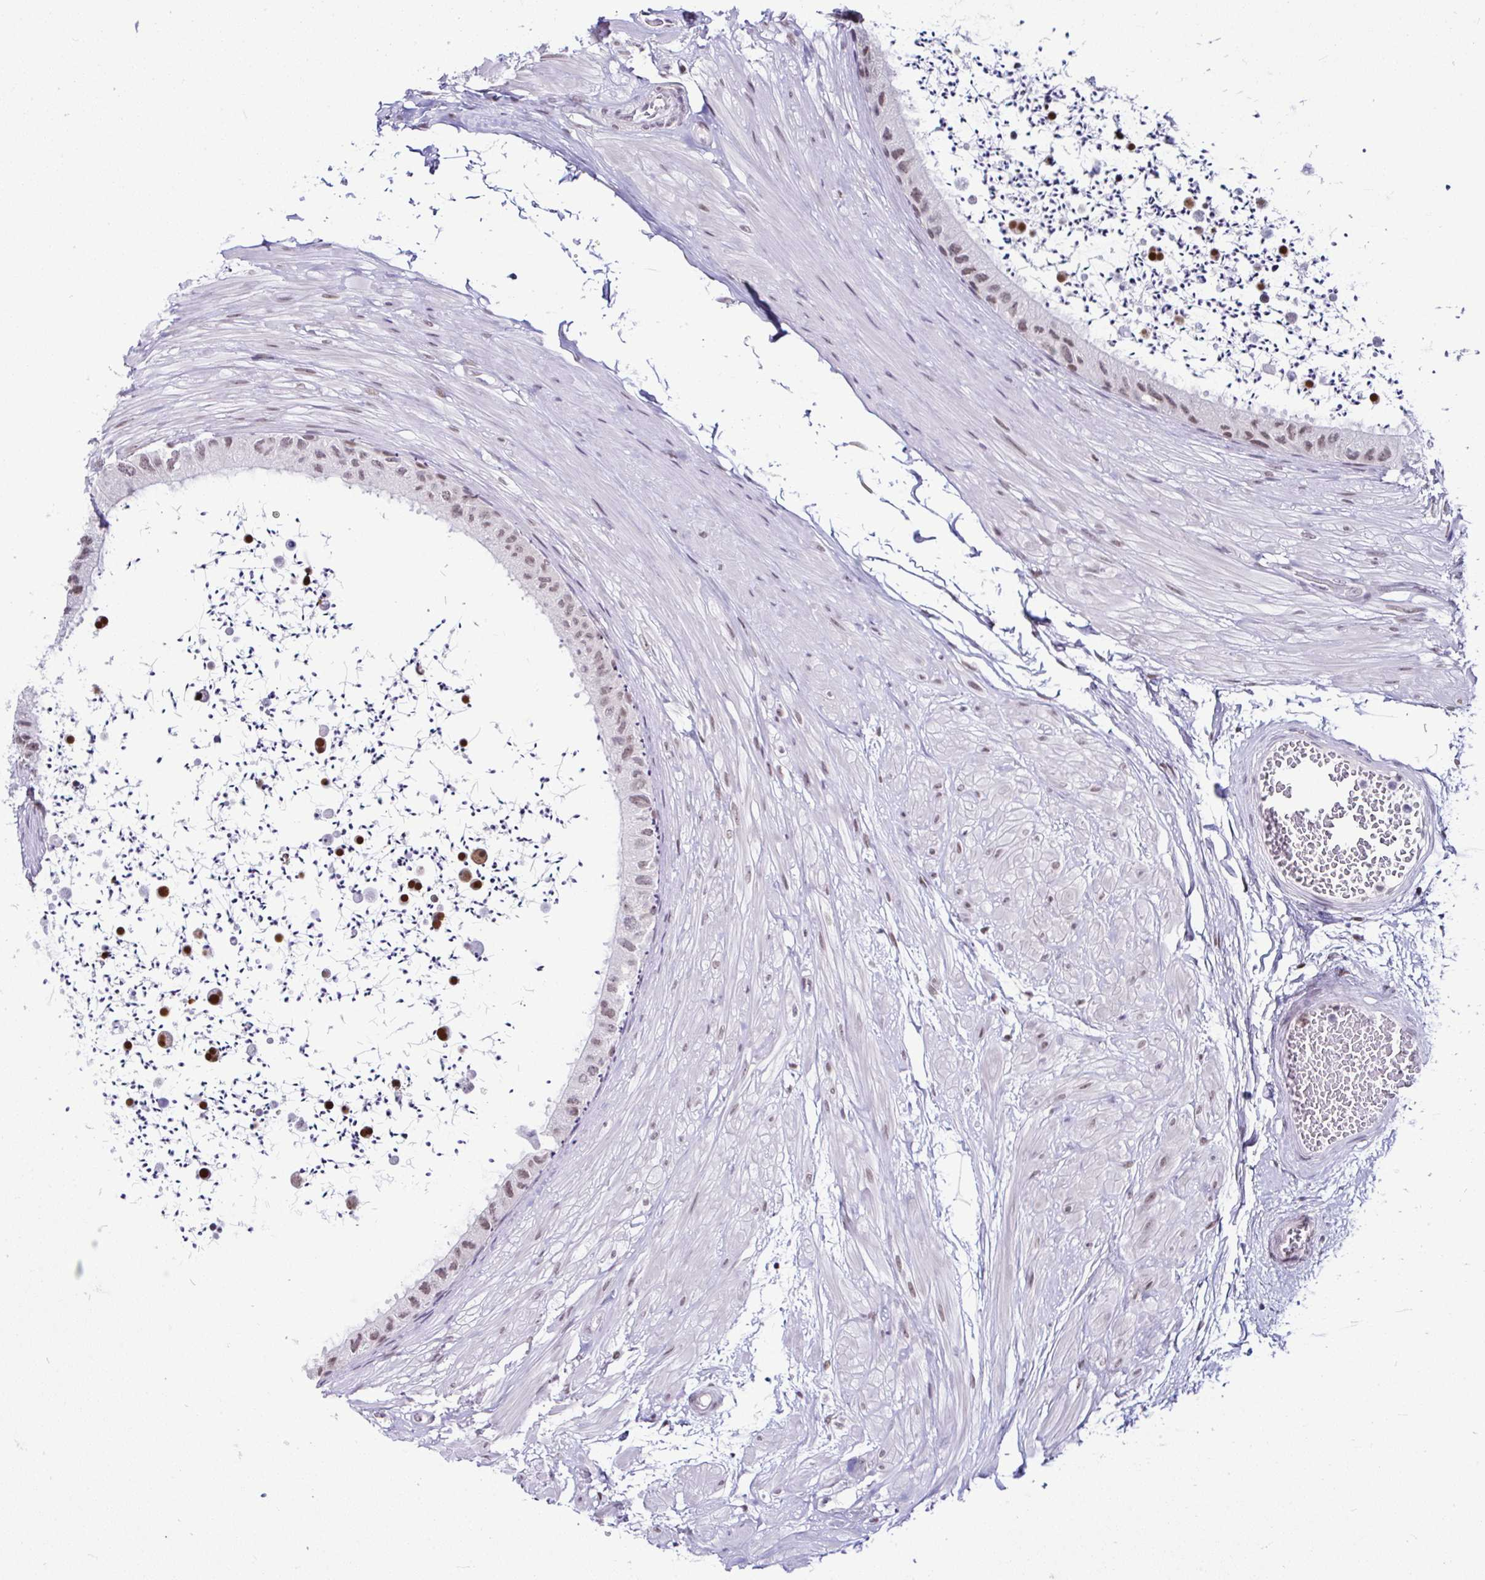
{"staining": {"intensity": "moderate", "quantity": ">75%", "location": "nuclear"}, "tissue": "epididymis", "cell_type": "Glandular cells", "image_type": "normal", "snomed": [{"axis": "morphology", "description": "Normal tissue, NOS"}, {"axis": "topography", "description": "Epididymis"}, {"axis": "topography", "description": "Peripheral nerve tissue"}], "caption": "IHC image of normal epididymis: epididymis stained using IHC shows medium levels of moderate protein expression localized specifically in the nuclear of glandular cells, appearing as a nuclear brown color.", "gene": "DR1", "patient": {"sex": "male", "age": 32}}